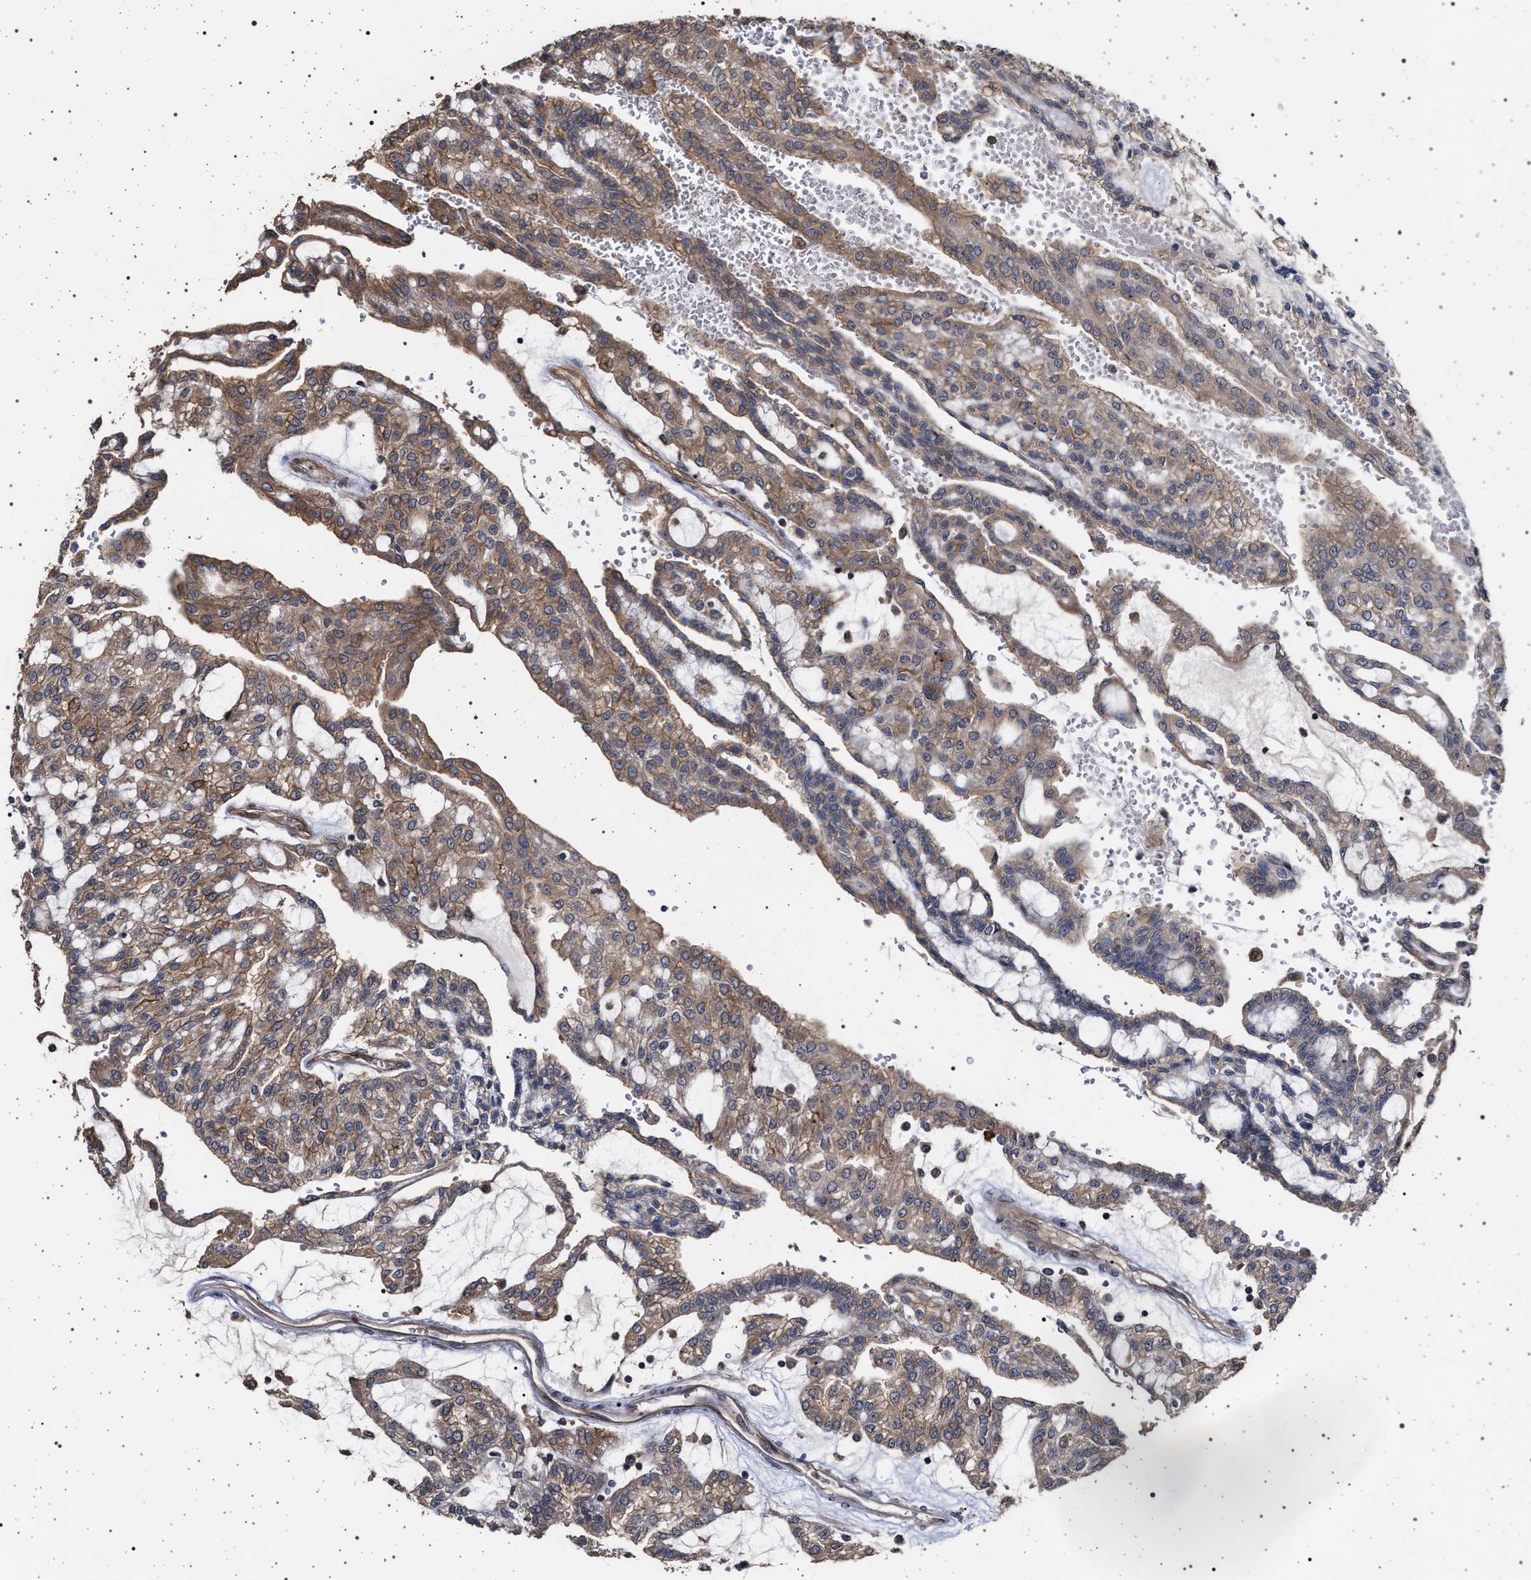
{"staining": {"intensity": "moderate", "quantity": ">75%", "location": "cytoplasmic/membranous"}, "tissue": "renal cancer", "cell_type": "Tumor cells", "image_type": "cancer", "snomed": [{"axis": "morphology", "description": "Adenocarcinoma, NOS"}, {"axis": "topography", "description": "Kidney"}], "caption": "Immunohistochemistry (IHC) image of neoplastic tissue: human adenocarcinoma (renal) stained using immunohistochemistry (IHC) displays medium levels of moderate protein expression localized specifically in the cytoplasmic/membranous of tumor cells, appearing as a cytoplasmic/membranous brown color.", "gene": "IFT20", "patient": {"sex": "male", "age": 63}}